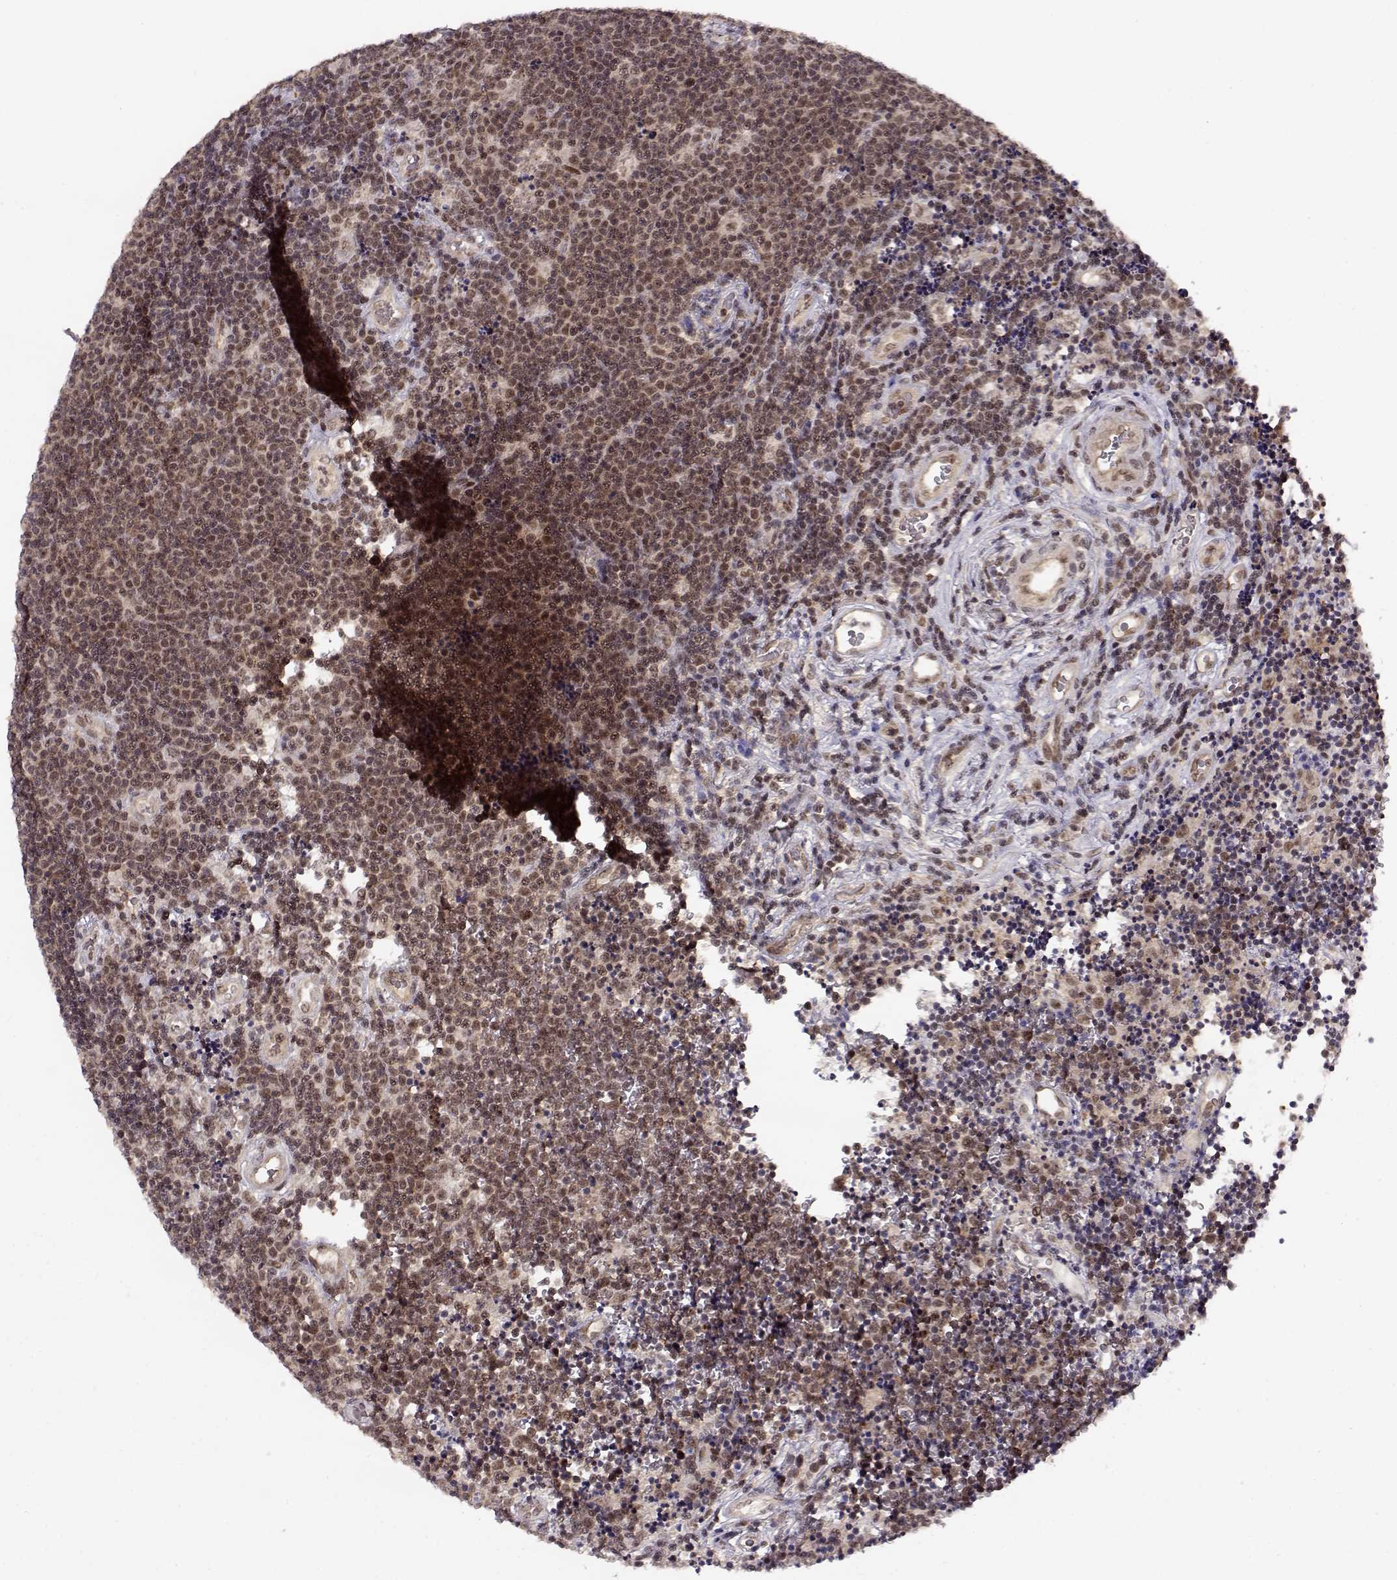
{"staining": {"intensity": "weak", "quantity": "25%-75%", "location": "cytoplasmic/membranous,nuclear"}, "tissue": "lymphoma", "cell_type": "Tumor cells", "image_type": "cancer", "snomed": [{"axis": "morphology", "description": "Malignant lymphoma, non-Hodgkin's type, Low grade"}, {"axis": "topography", "description": "Brain"}], "caption": "Immunohistochemical staining of human malignant lymphoma, non-Hodgkin's type (low-grade) displays low levels of weak cytoplasmic/membranous and nuclear protein positivity in approximately 25%-75% of tumor cells.", "gene": "CSNK2A1", "patient": {"sex": "female", "age": 66}}